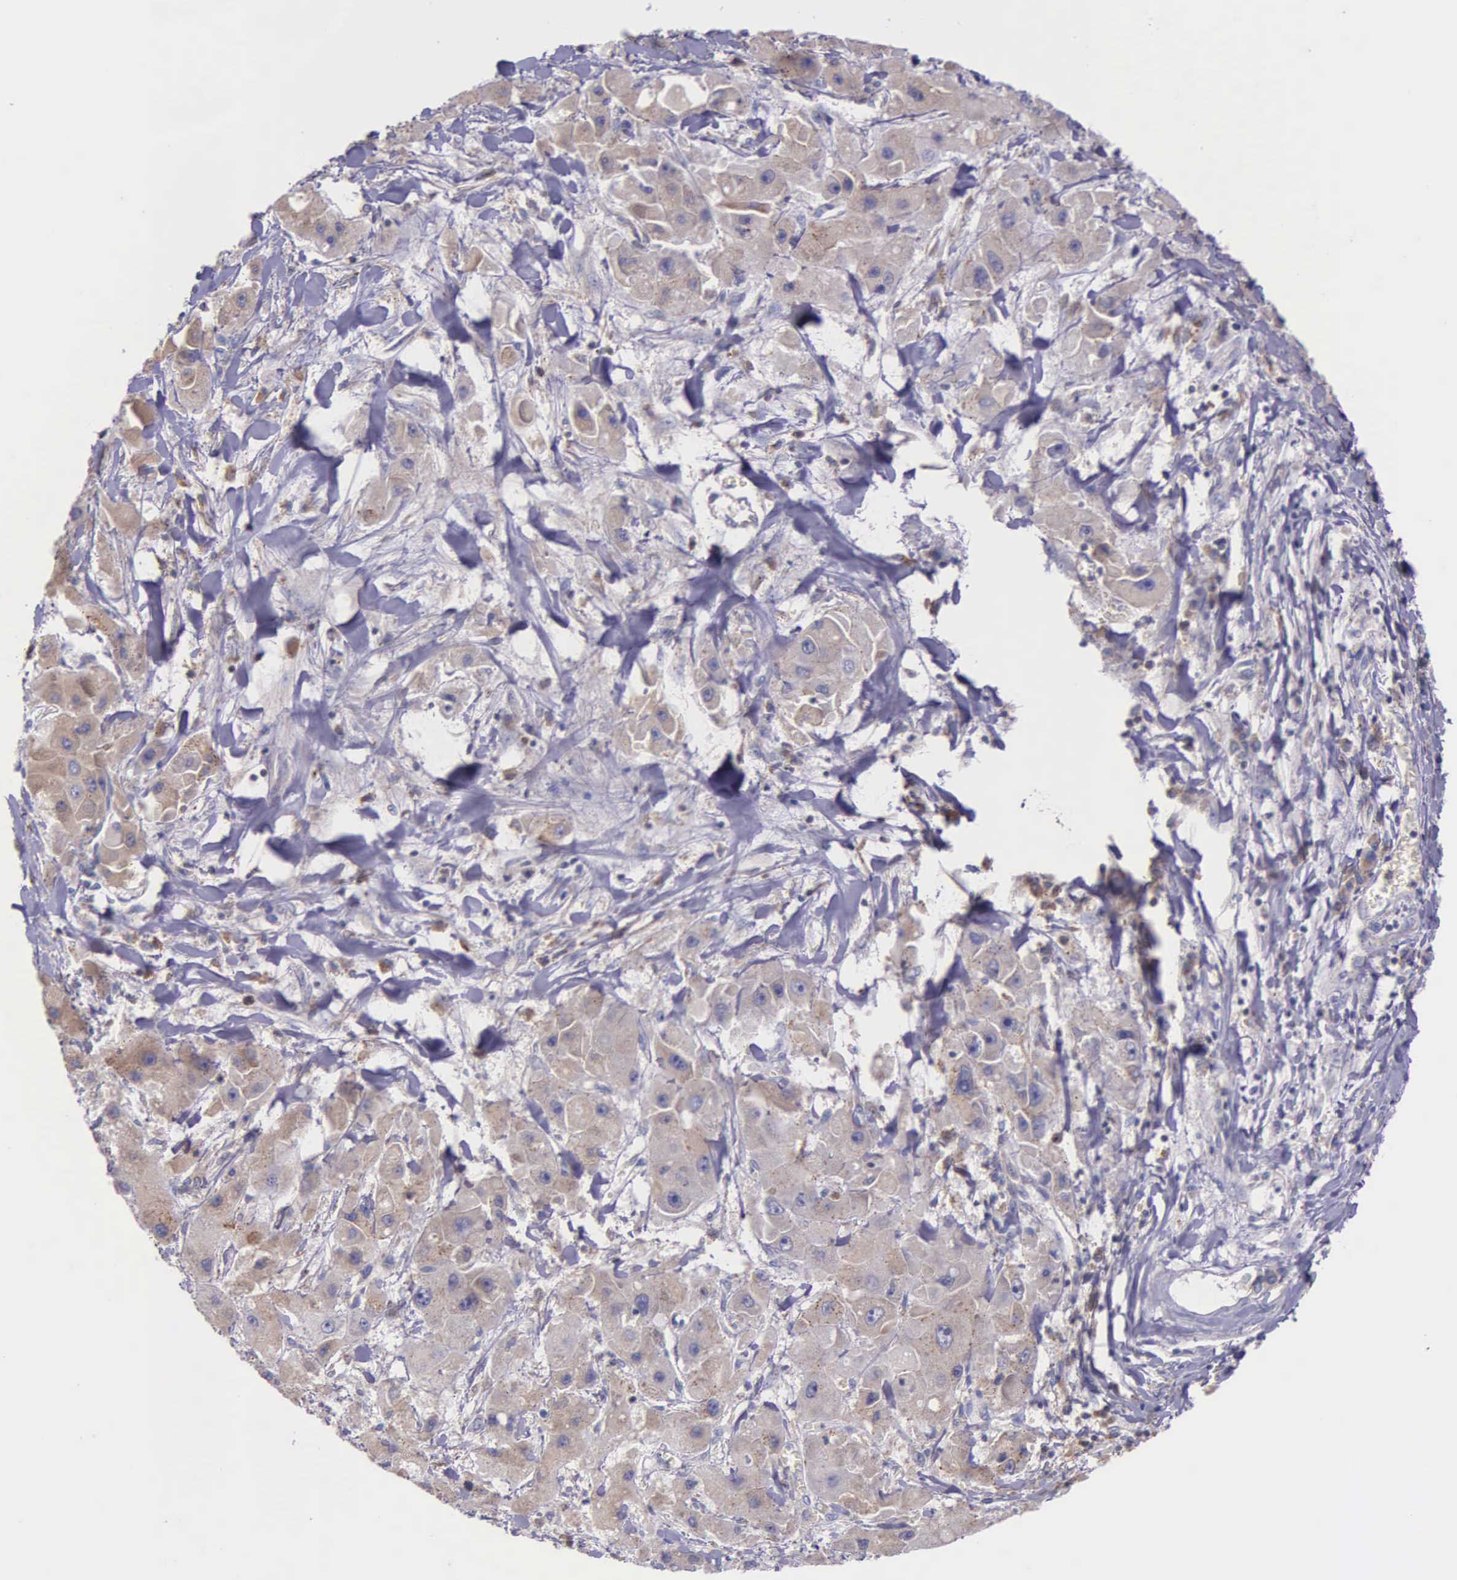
{"staining": {"intensity": "weak", "quantity": ">75%", "location": "cytoplasmic/membranous"}, "tissue": "liver cancer", "cell_type": "Tumor cells", "image_type": "cancer", "snomed": [{"axis": "morphology", "description": "Carcinoma, Hepatocellular, NOS"}, {"axis": "topography", "description": "Liver"}], "caption": "Liver hepatocellular carcinoma stained for a protein (brown) shows weak cytoplasmic/membranous positive expression in about >75% of tumor cells.", "gene": "MIA2", "patient": {"sex": "male", "age": 24}}